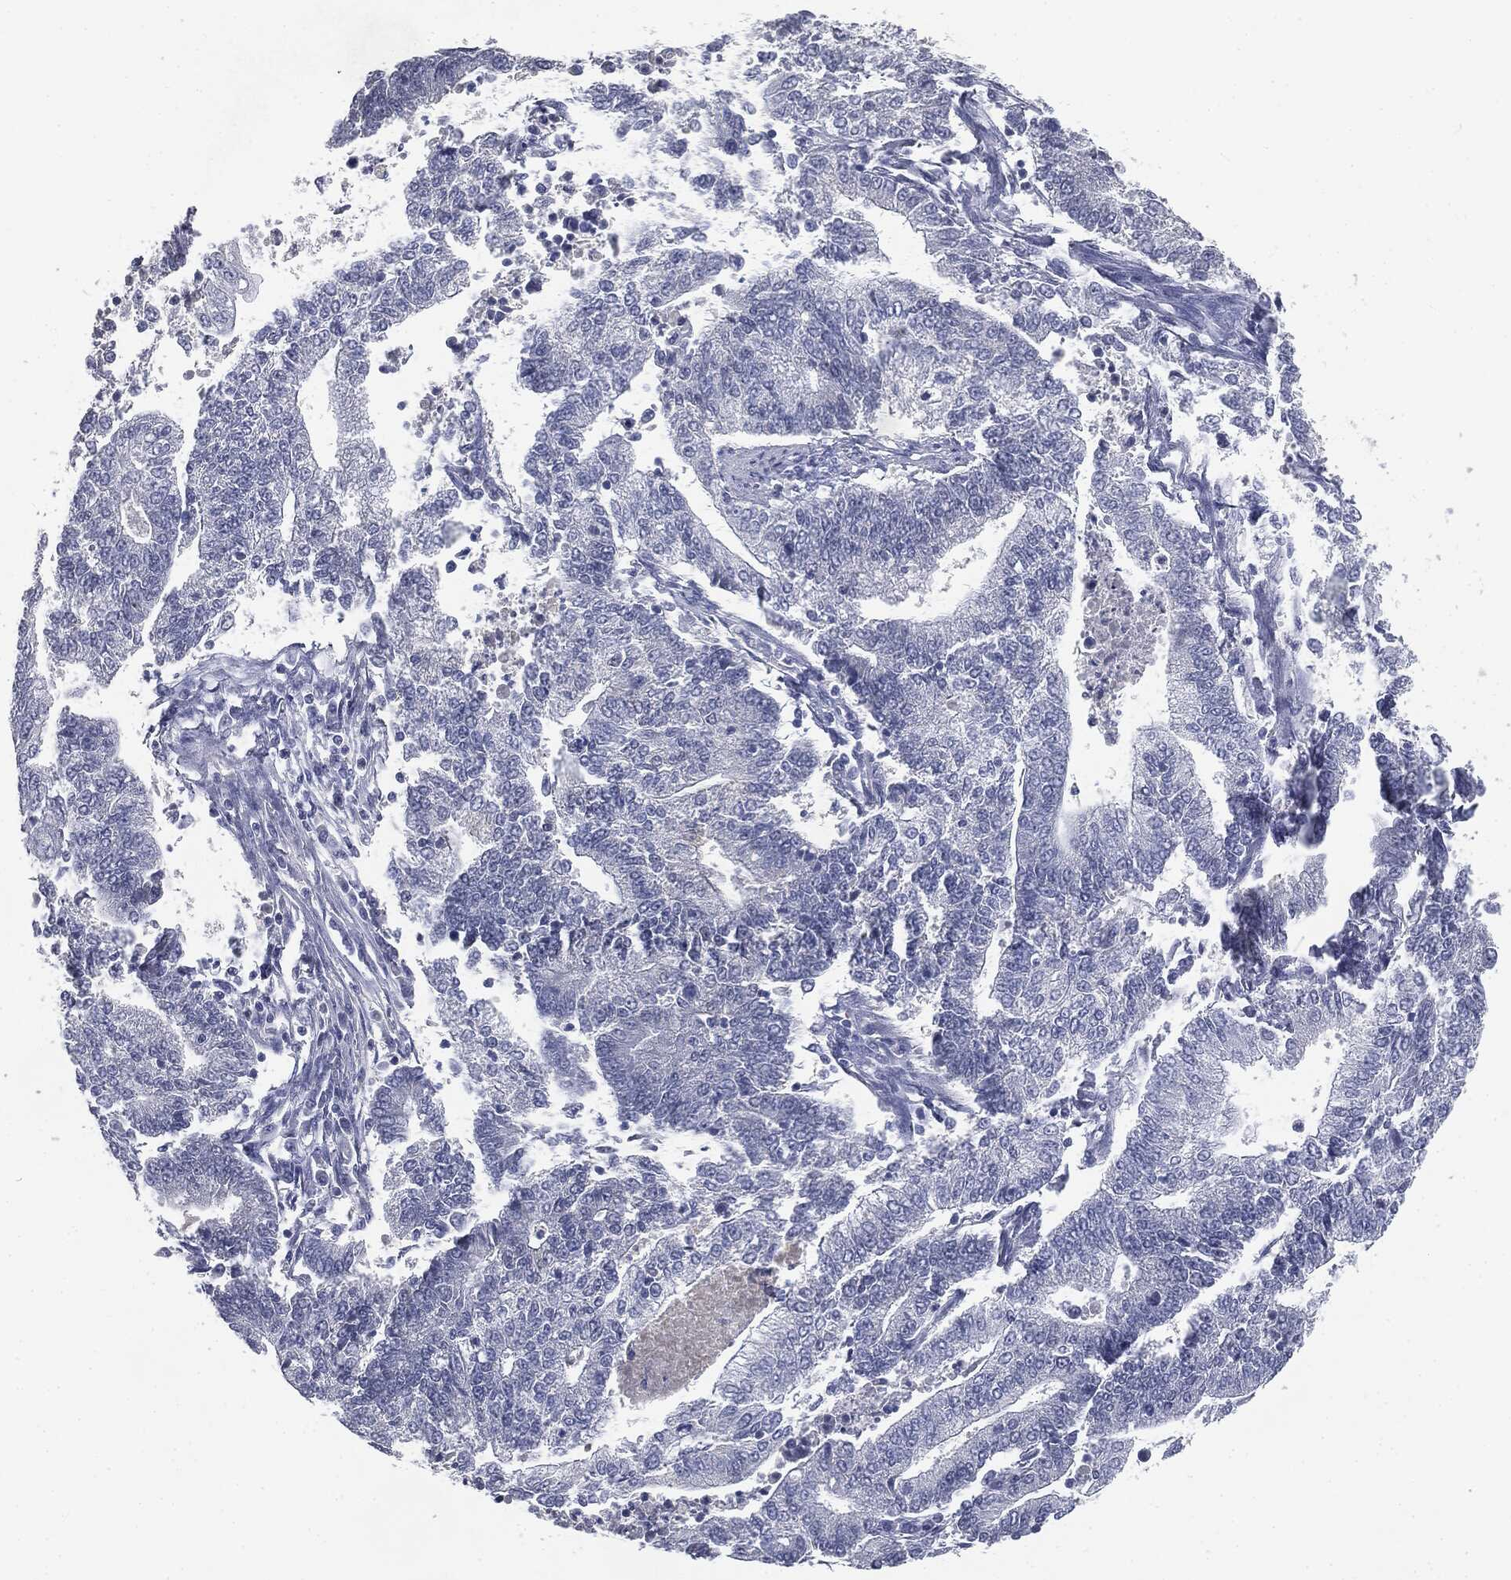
{"staining": {"intensity": "negative", "quantity": "none", "location": "none"}, "tissue": "endometrial cancer", "cell_type": "Tumor cells", "image_type": "cancer", "snomed": [{"axis": "morphology", "description": "Adenocarcinoma, NOS"}, {"axis": "topography", "description": "Uterus"}, {"axis": "topography", "description": "Endometrium"}], "caption": "Immunohistochemical staining of human endometrial adenocarcinoma shows no significant staining in tumor cells.", "gene": "SLC2A2", "patient": {"sex": "female", "age": 54}}